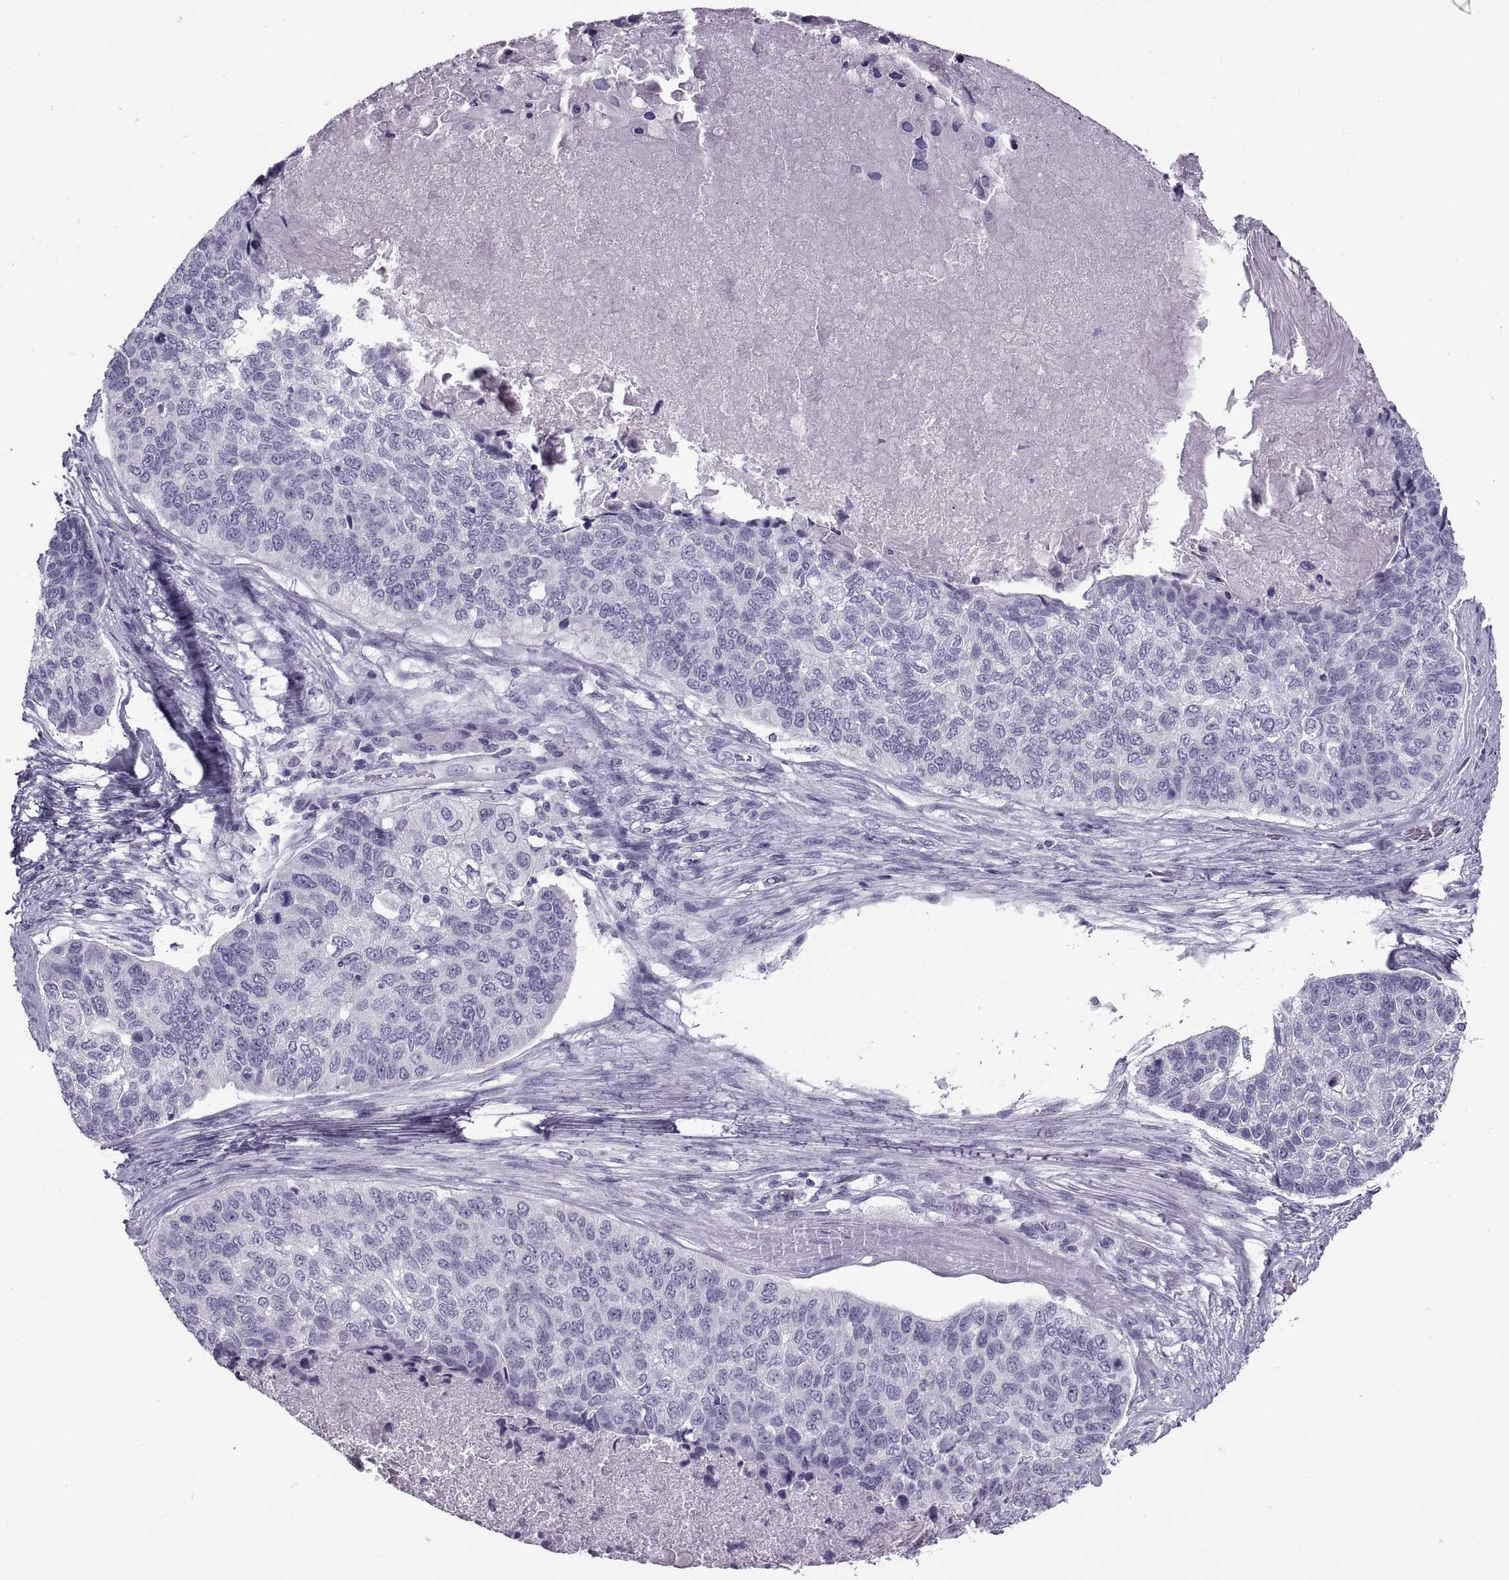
{"staining": {"intensity": "negative", "quantity": "none", "location": "none"}, "tissue": "lung cancer", "cell_type": "Tumor cells", "image_type": "cancer", "snomed": [{"axis": "morphology", "description": "Squamous cell carcinoma, NOS"}, {"axis": "topography", "description": "Lung"}], "caption": "The immunohistochemistry (IHC) image has no significant staining in tumor cells of lung squamous cell carcinoma tissue.", "gene": "RLBP1", "patient": {"sex": "male", "age": 69}}